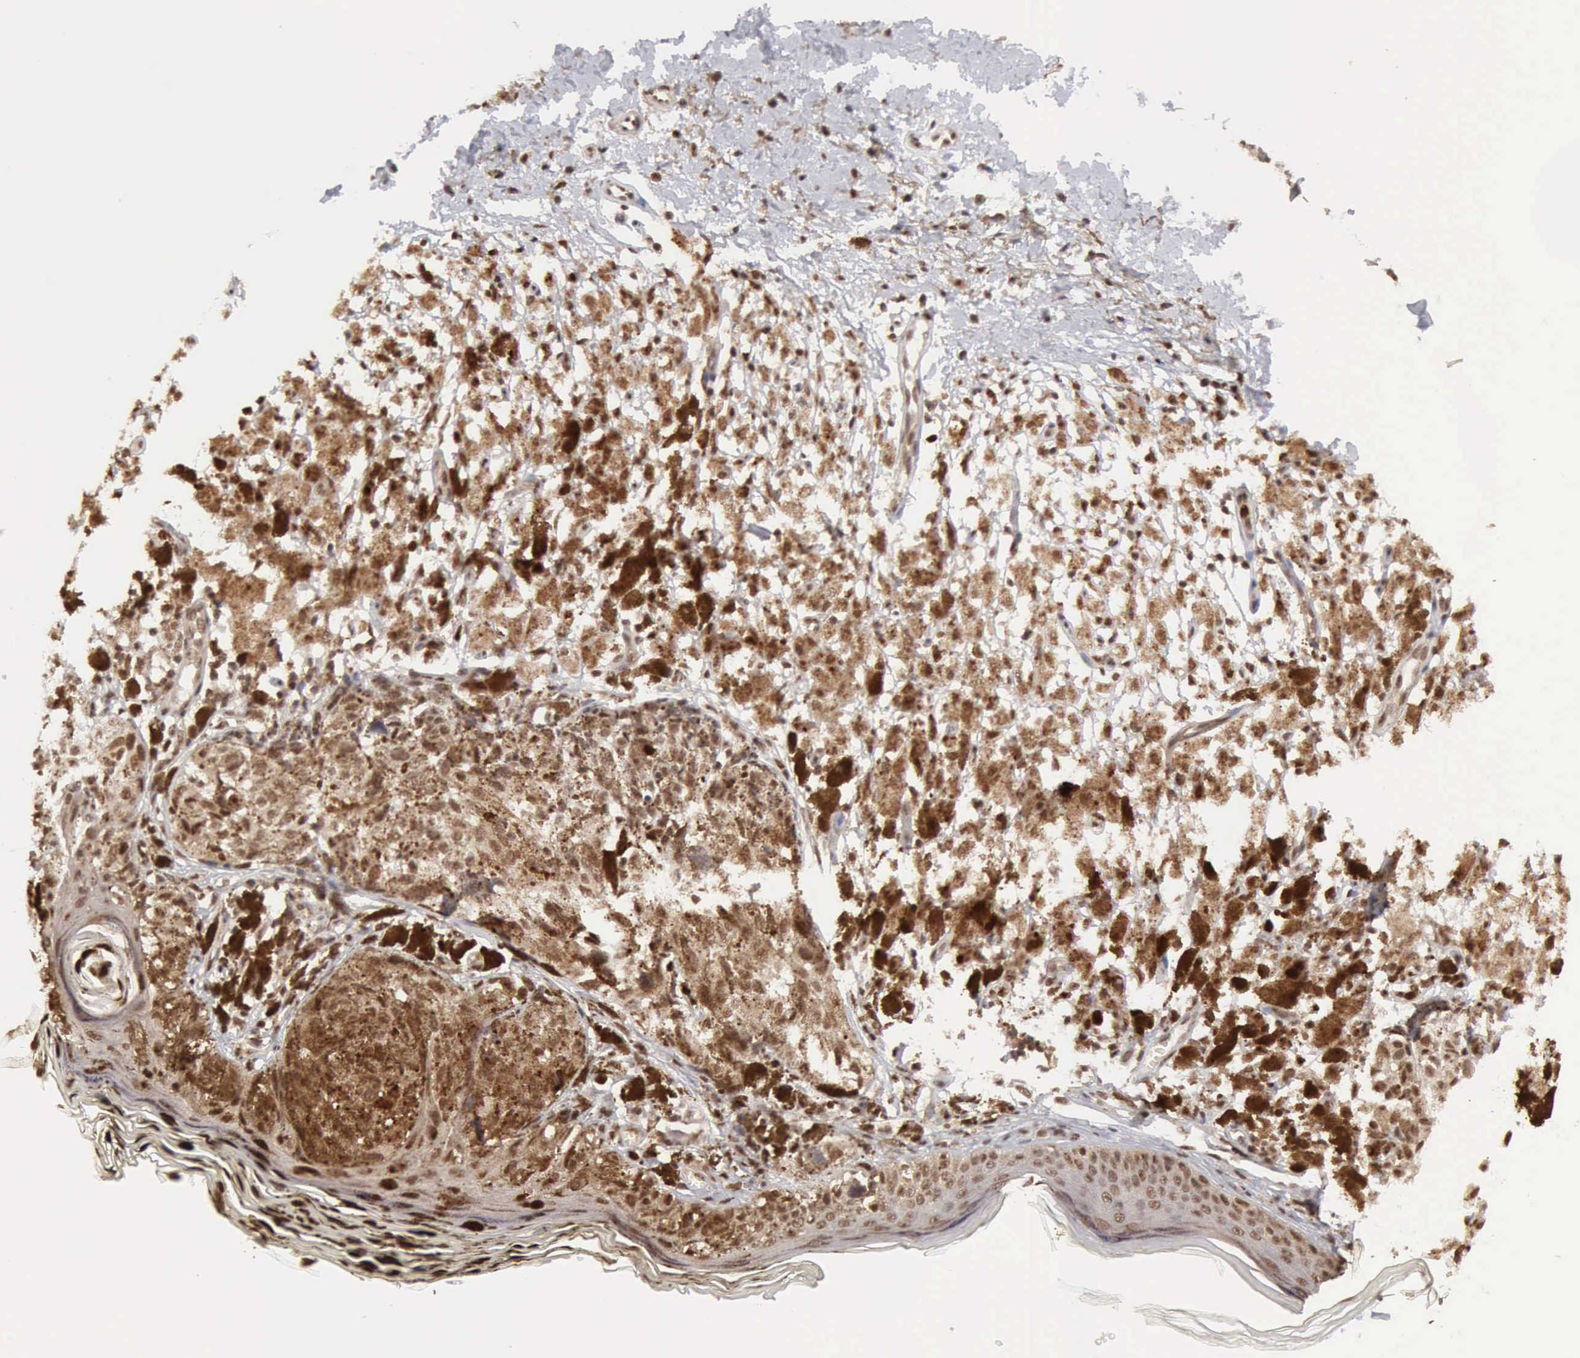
{"staining": {"intensity": "moderate", "quantity": ">75%", "location": "cytoplasmic/membranous"}, "tissue": "melanoma", "cell_type": "Tumor cells", "image_type": "cancer", "snomed": [{"axis": "morphology", "description": "Malignant melanoma, NOS"}, {"axis": "topography", "description": "Skin"}], "caption": "Melanoma was stained to show a protein in brown. There is medium levels of moderate cytoplasmic/membranous expression in about >75% of tumor cells. (DAB (3,3'-diaminobenzidine) = brown stain, brightfield microscopy at high magnification).", "gene": "CDKN2A", "patient": {"sex": "male", "age": 88}}